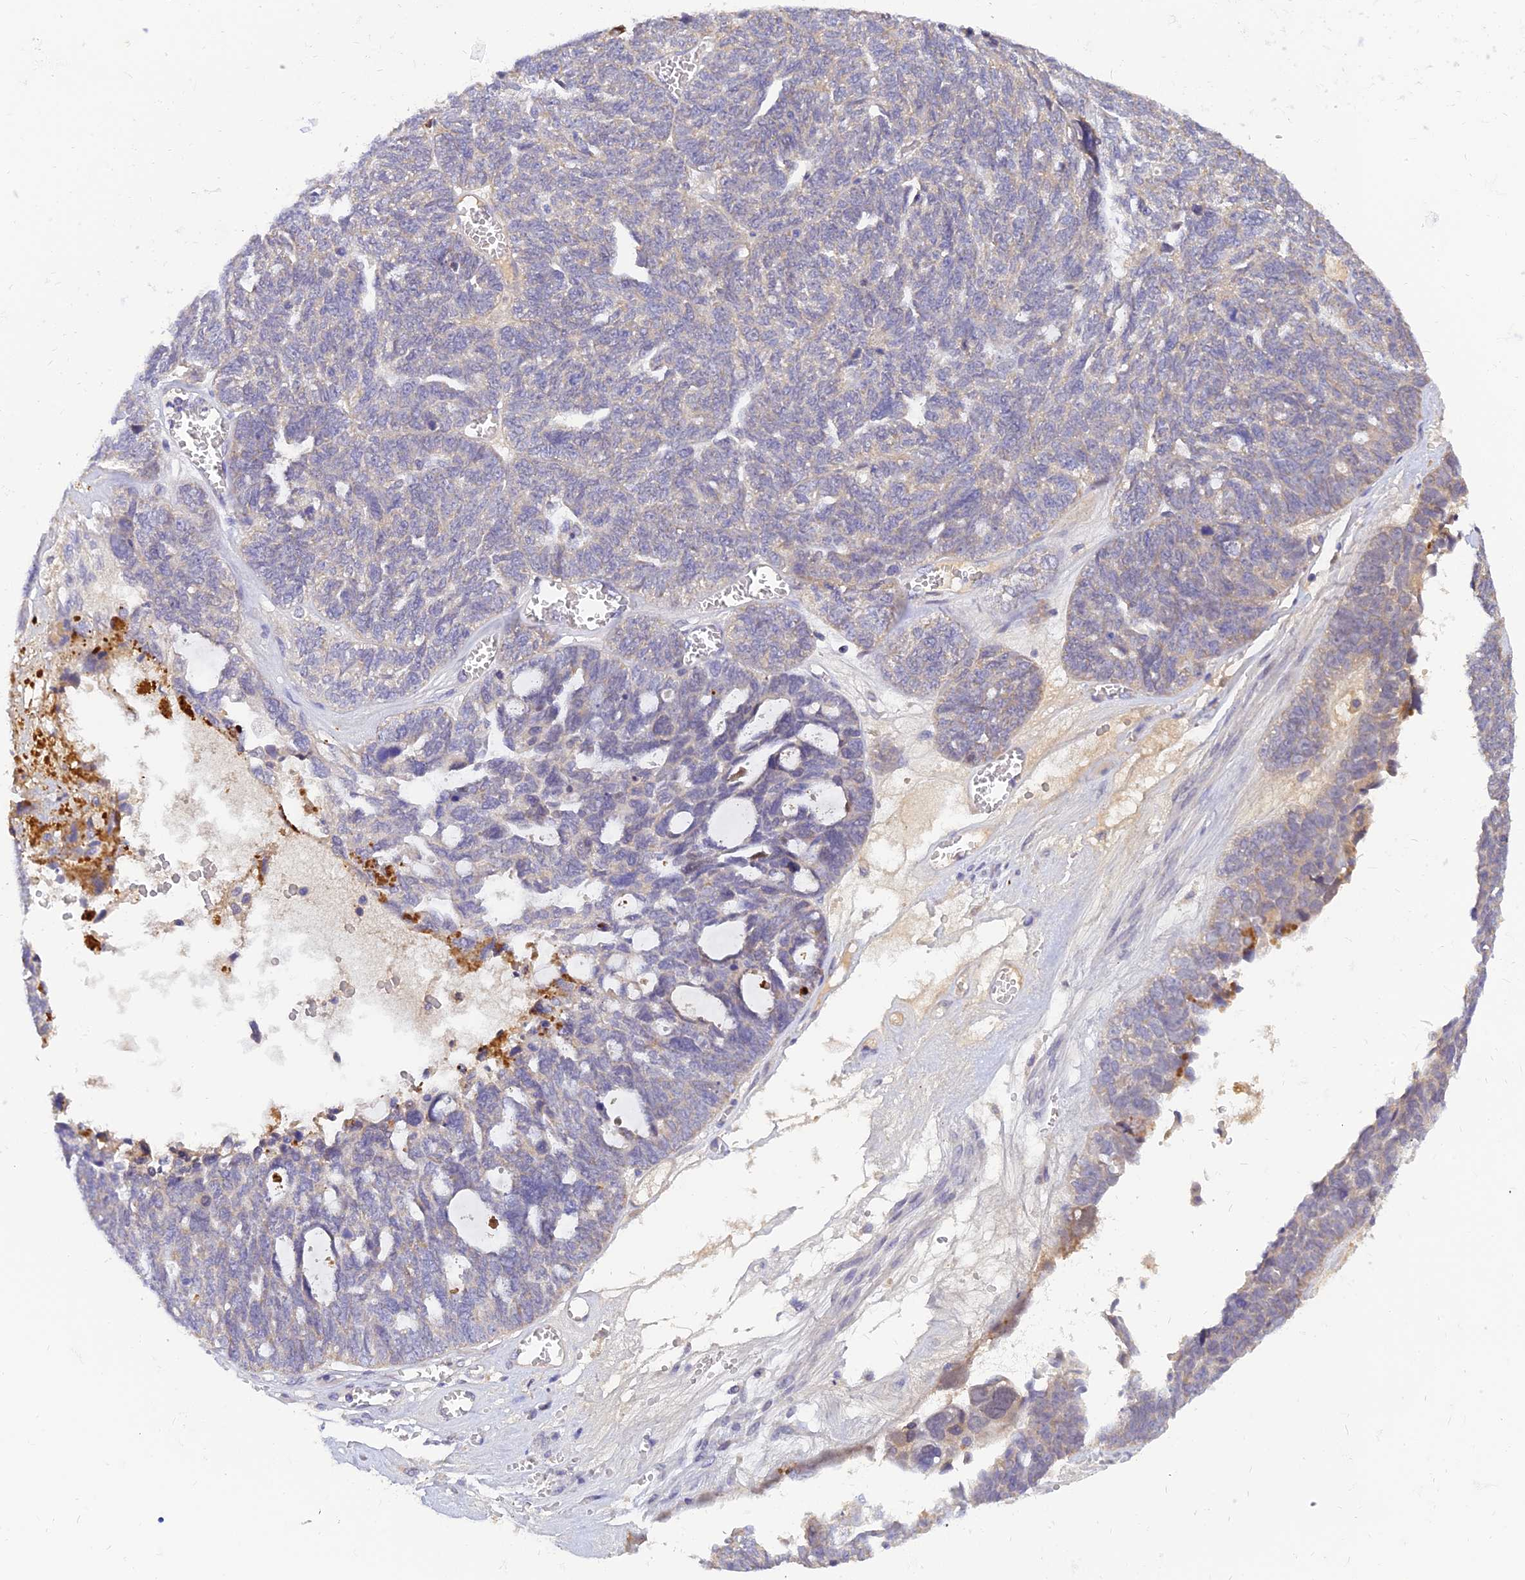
{"staining": {"intensity": "weak", "quantity": "<25%", "location": "cytoplasmic/membranous"}, "tissue": "ovarian cancer", "cell_type": "Tumor cells", "image_type": "cancer", "snomed": [{"axis": "morphology", "description": "Cystadenocarcinoma, serous, NOS"}, {"axis": "topography", "description": "Ovary"}], "caption": "Micrograph shows no protein positivity in tumor cells of ovarian serous cystadenocarcinoma tissue.", "gene": "ANKS4B", "patient": {"sex": "female", "age": 79}}